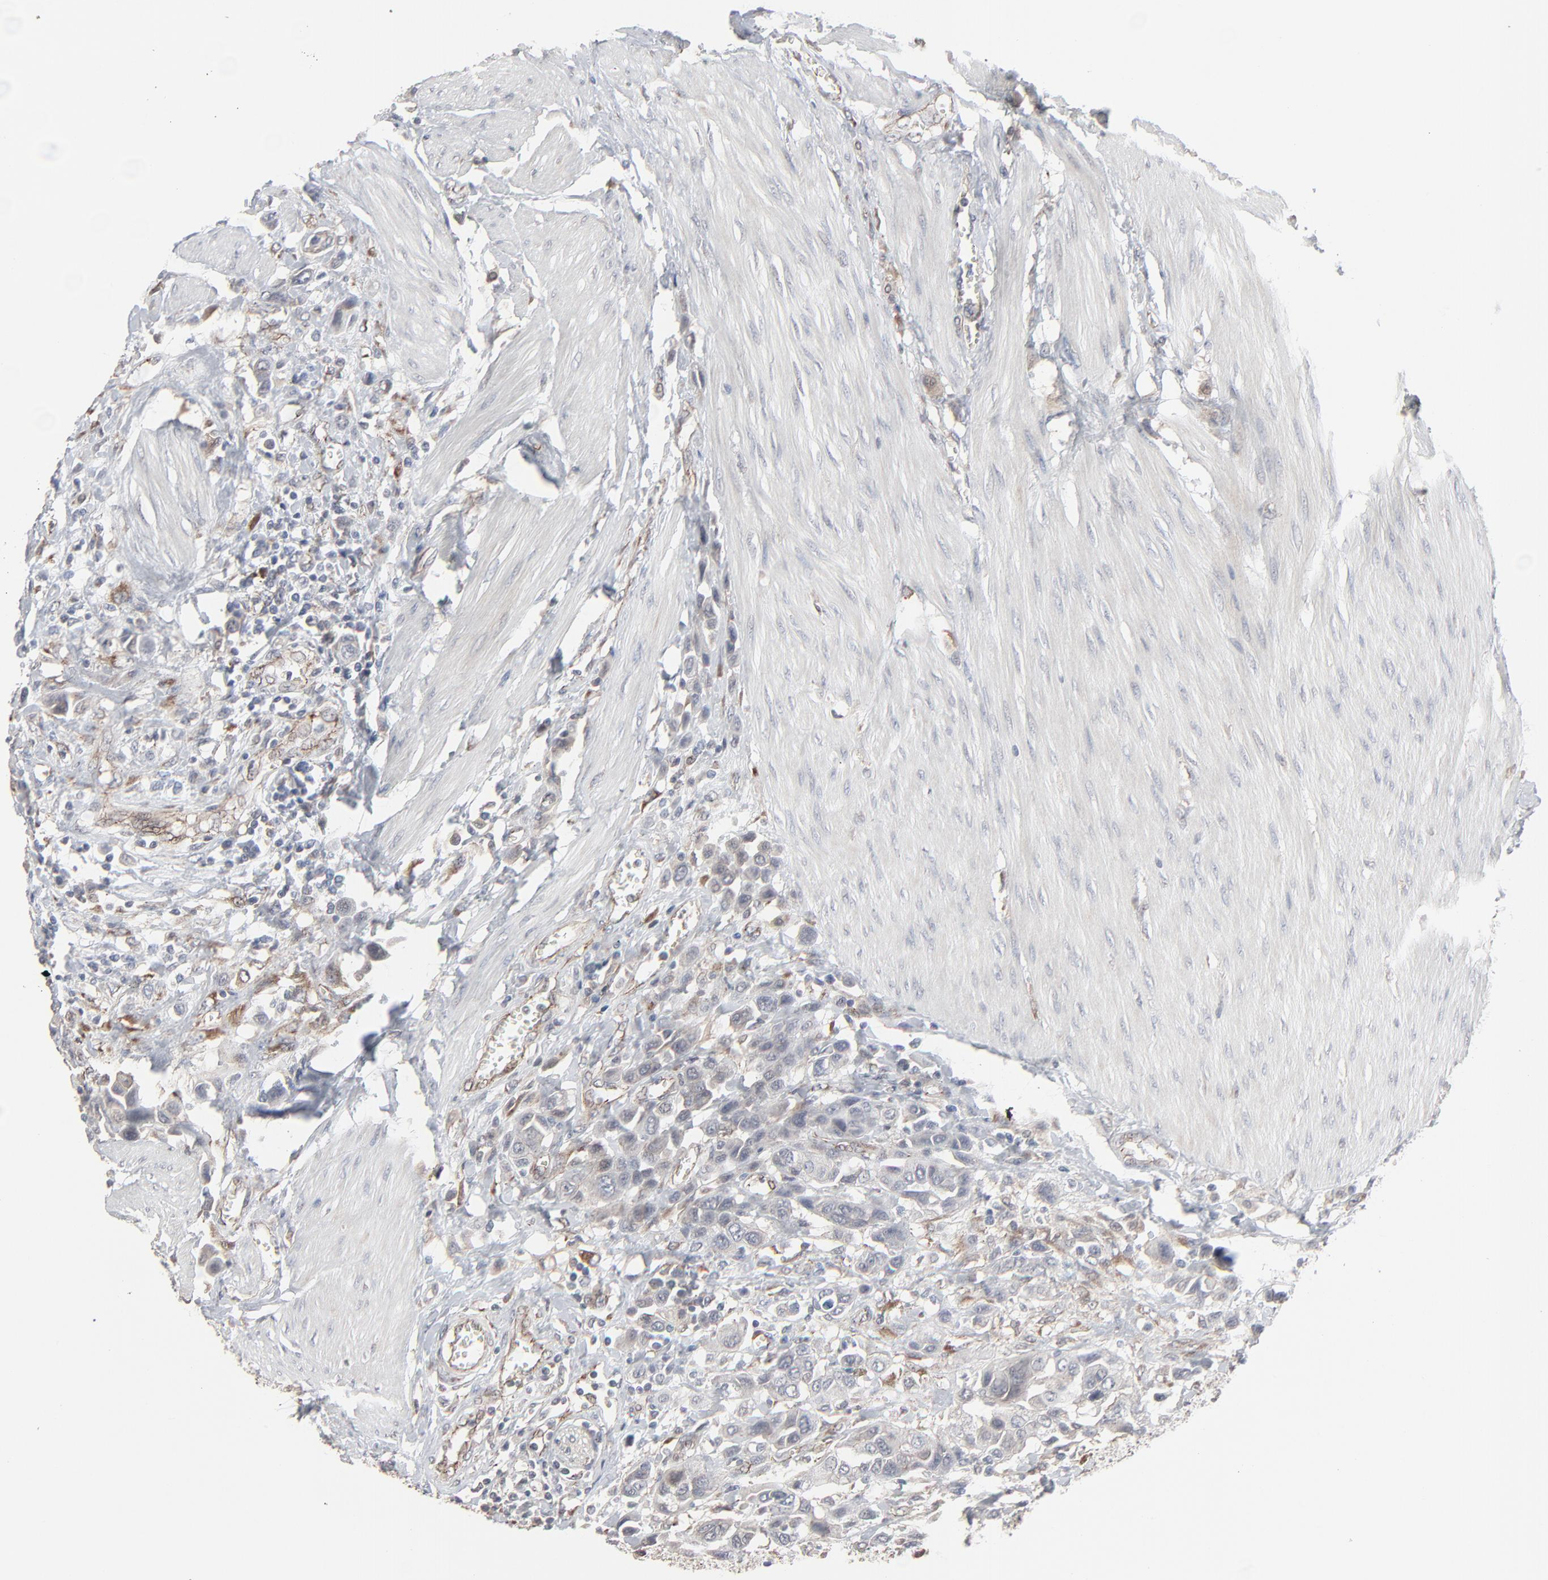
{"staining": {"intensity": "moderate", "quantity": "<25%", "location": "cytoplasmic/membranous,nuclear"}, "tissue": "urothelial cancer", "cell_type": "Tumor cells", "image_type": "cancer", "snomed": [{"axis": "morphology", "description": "Urothelial carcinoma, High grade"}, {"axis": "topography", "description": "Urinary bladder"}], "caption": "There is low levels of moderate cytoplasmic/membranous and nuclear positivity in tumor cells of high-grade urothelial carcinoma, as demonstrated by immunohistochemical staining (brown color).", "gene": "CTNND1", "patient": {"sex": "male", "age": 50}}